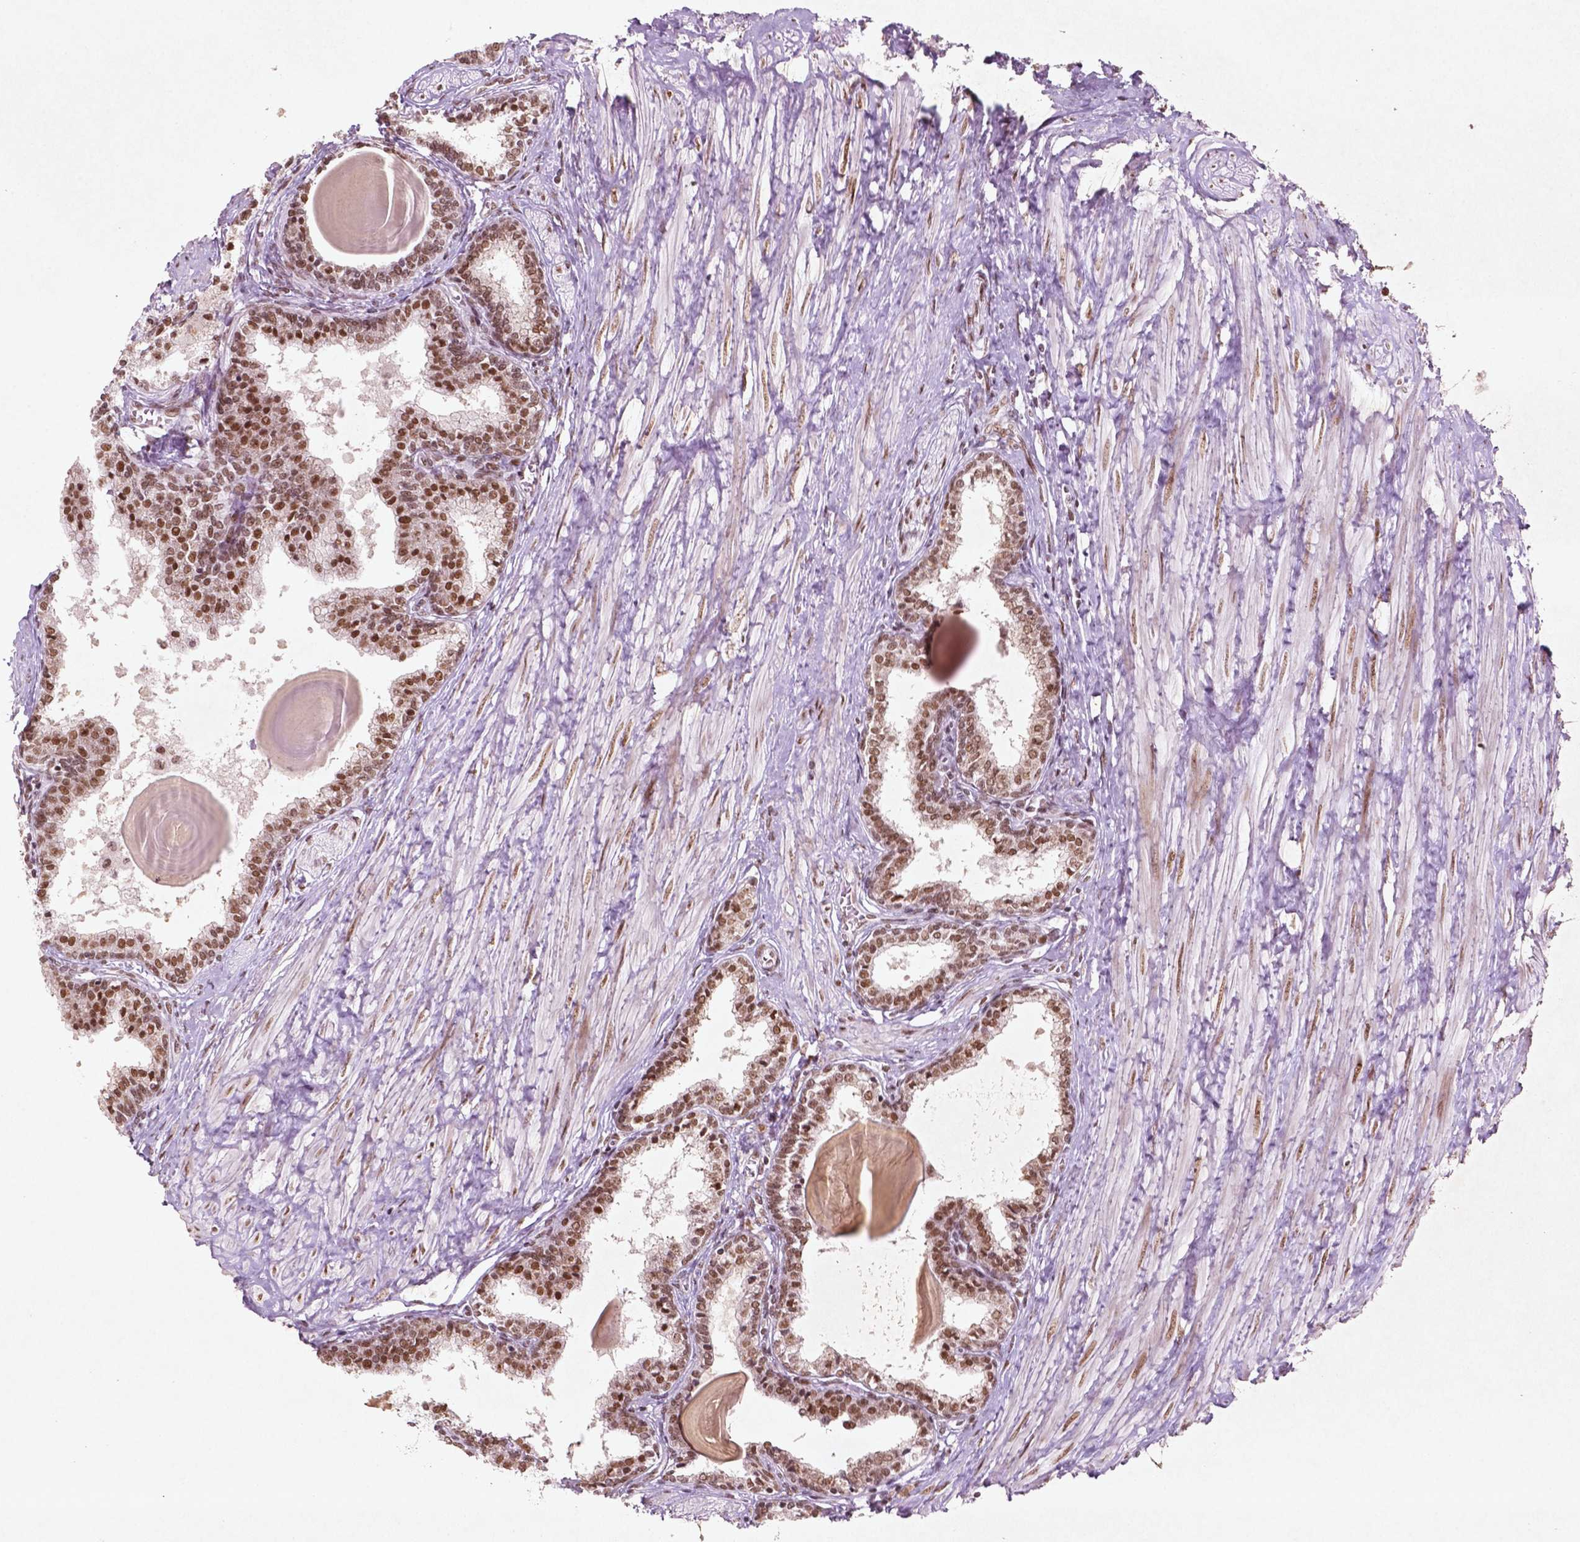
{"staining": {"intensity": "moderate", "quantity": ">75%", "location": "nuclear"}, "tissue": "prostate", "cell_type": "Glandular cells", "image_type": "normal", "snomed": [{"axis": "morphology", "description": "Normal tissue, NOS"}, {"axis": "topography", "description": "Prostate"}], "caption": "DAB immunohistochemical staining of normal human prostate reveals moderate nuclear protein positivity in about >75% of glandular cells. Ihc stains the protein of interest in brown and the nuclei are stained blue.", "gene": "HMG20B", "patient": {"sex": "male", "age": 55}}